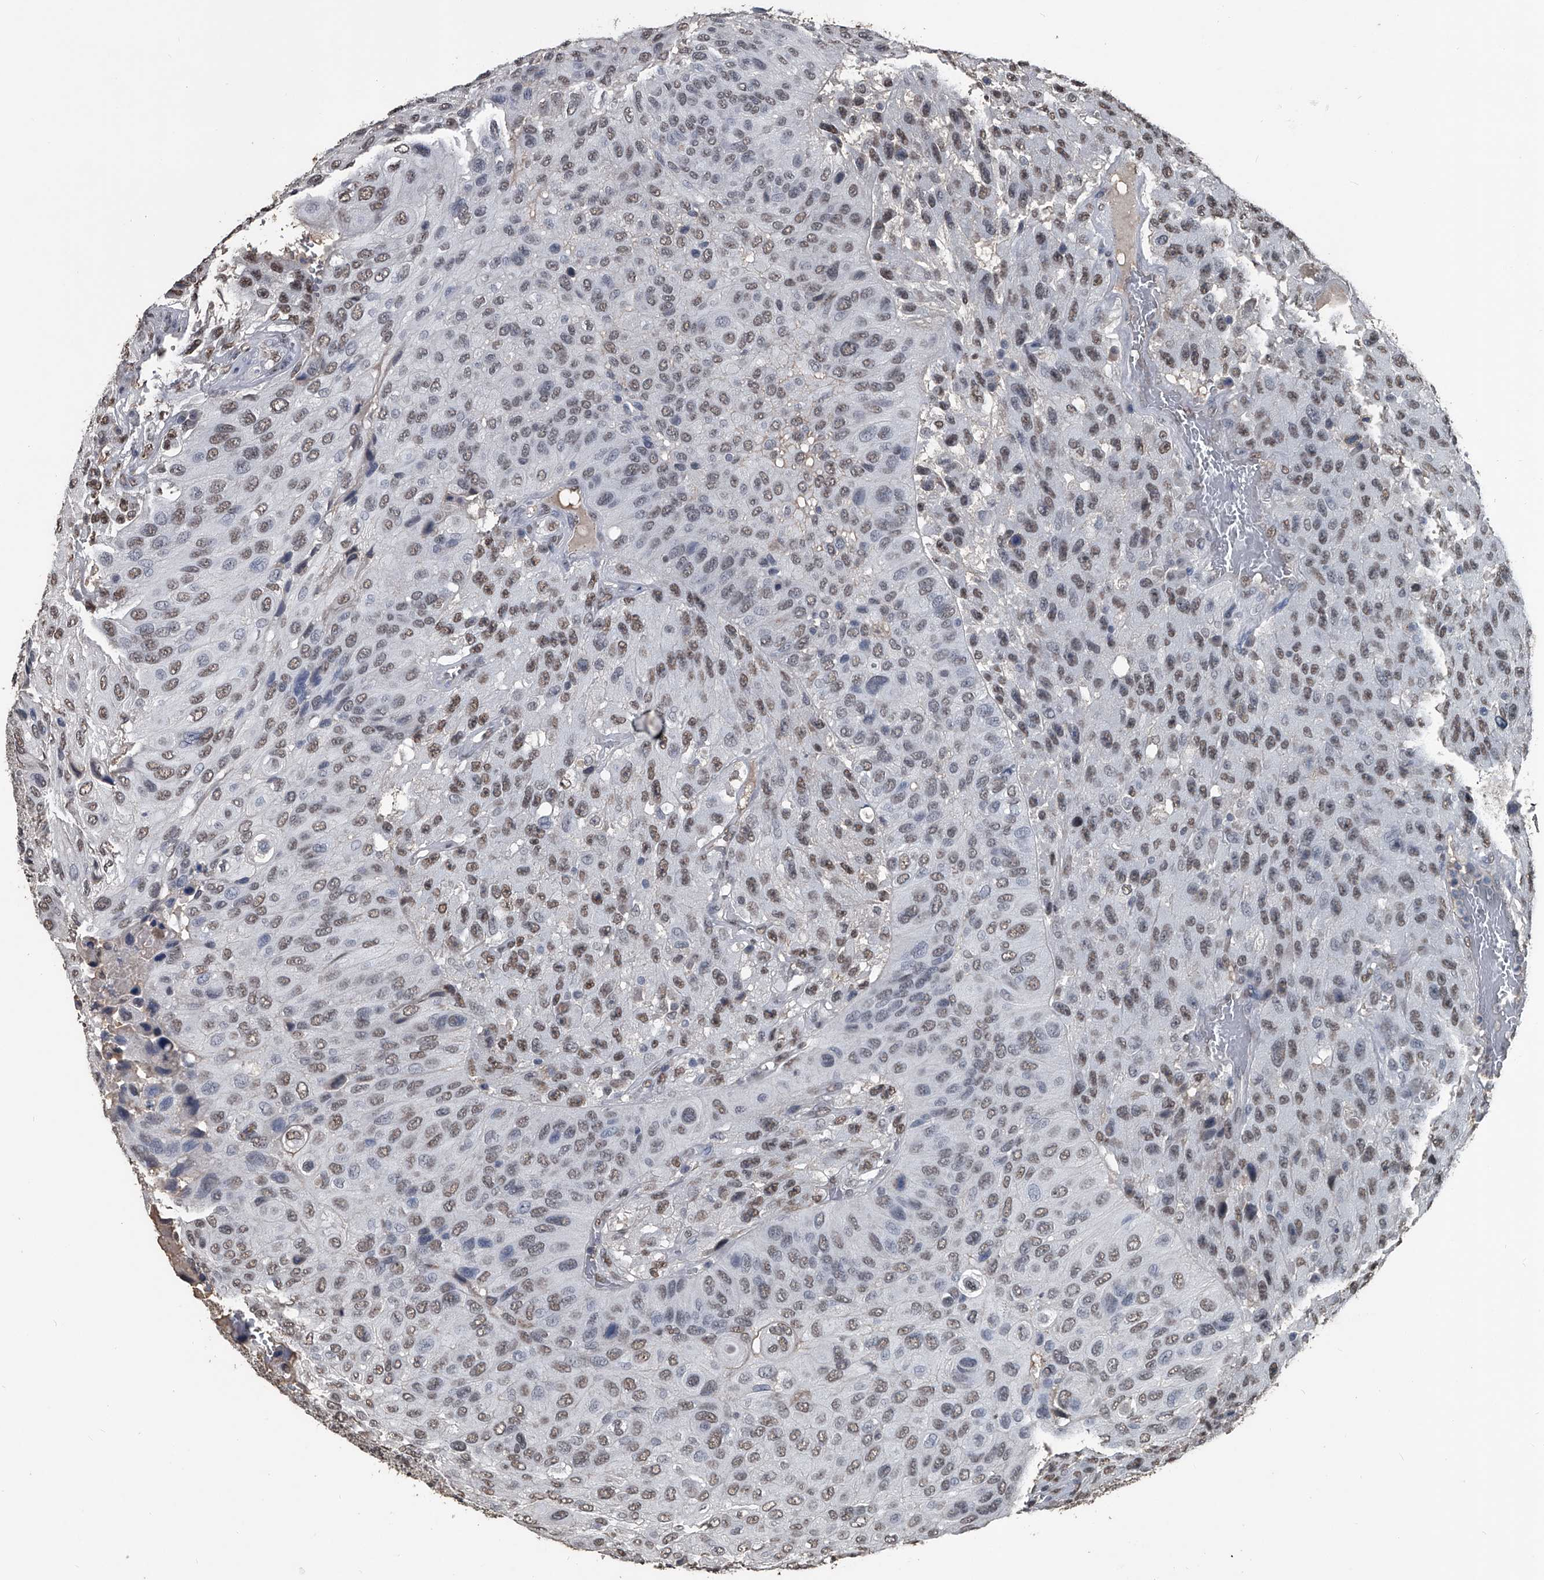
{"staining": {"intensity": "moderate", "quantity": "25%-75%", "location": "nuclear"}, "tissue": "urothelial cancer", "cell_type": "Tumor cells", "image_type": "cancer", "snomed": [{"axis": "morphology", "description": "Urothelial carcinoma, High grade"}, {"axis": "topography", "description": "Urinary bladder"}], "caption": "Tumor cells exhibit medium levels of moderate nuclear positivity in about 25%-75% of cells in urothelial cancer.", "gene": "MATR3", "patient": {"sex": "male", "age": 66}}